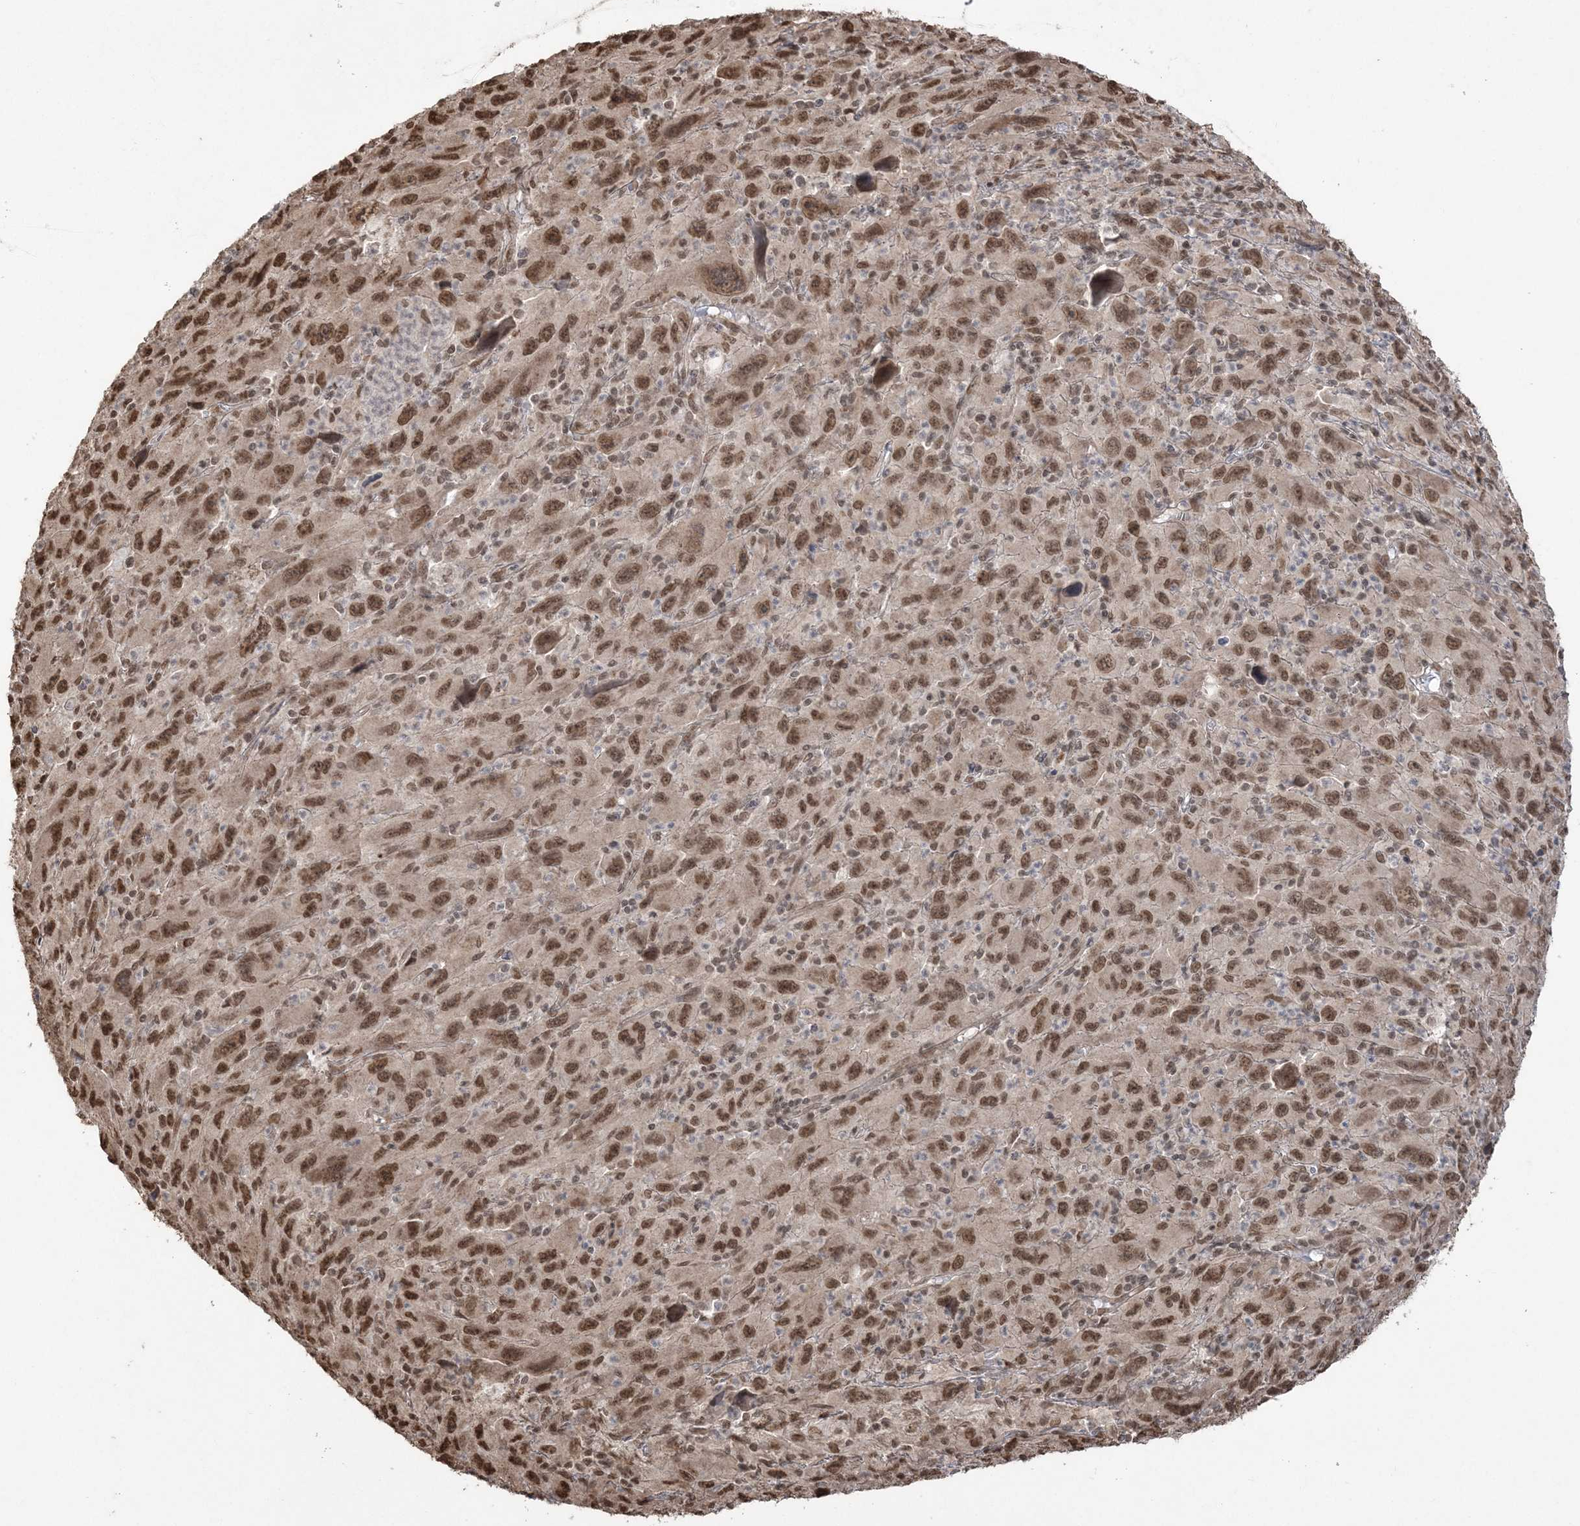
{"staining": {"intensity": "strong", "quantity": ">75%", "location": "nuclear"}, "tissue": "melanoma", "cell_type": "Tumor cells", "image_type": "cancer", "snomed": [{"axis": "morphology", "description": "Malignant melanoma, Metastatic site"}, {"axis": "topography", "description": "Skin"}], "caption": "Melanoma tissue reveals strong nuclear expression in about >75% of tumor cells, visualized by immunohistochemistry. (DAB (3,3'-diaminobenzidine) = brown stain, brightfield microscopy at high magnification).", "gene": "ZNF839", "patient": {"sex": "female", "age": 56}}